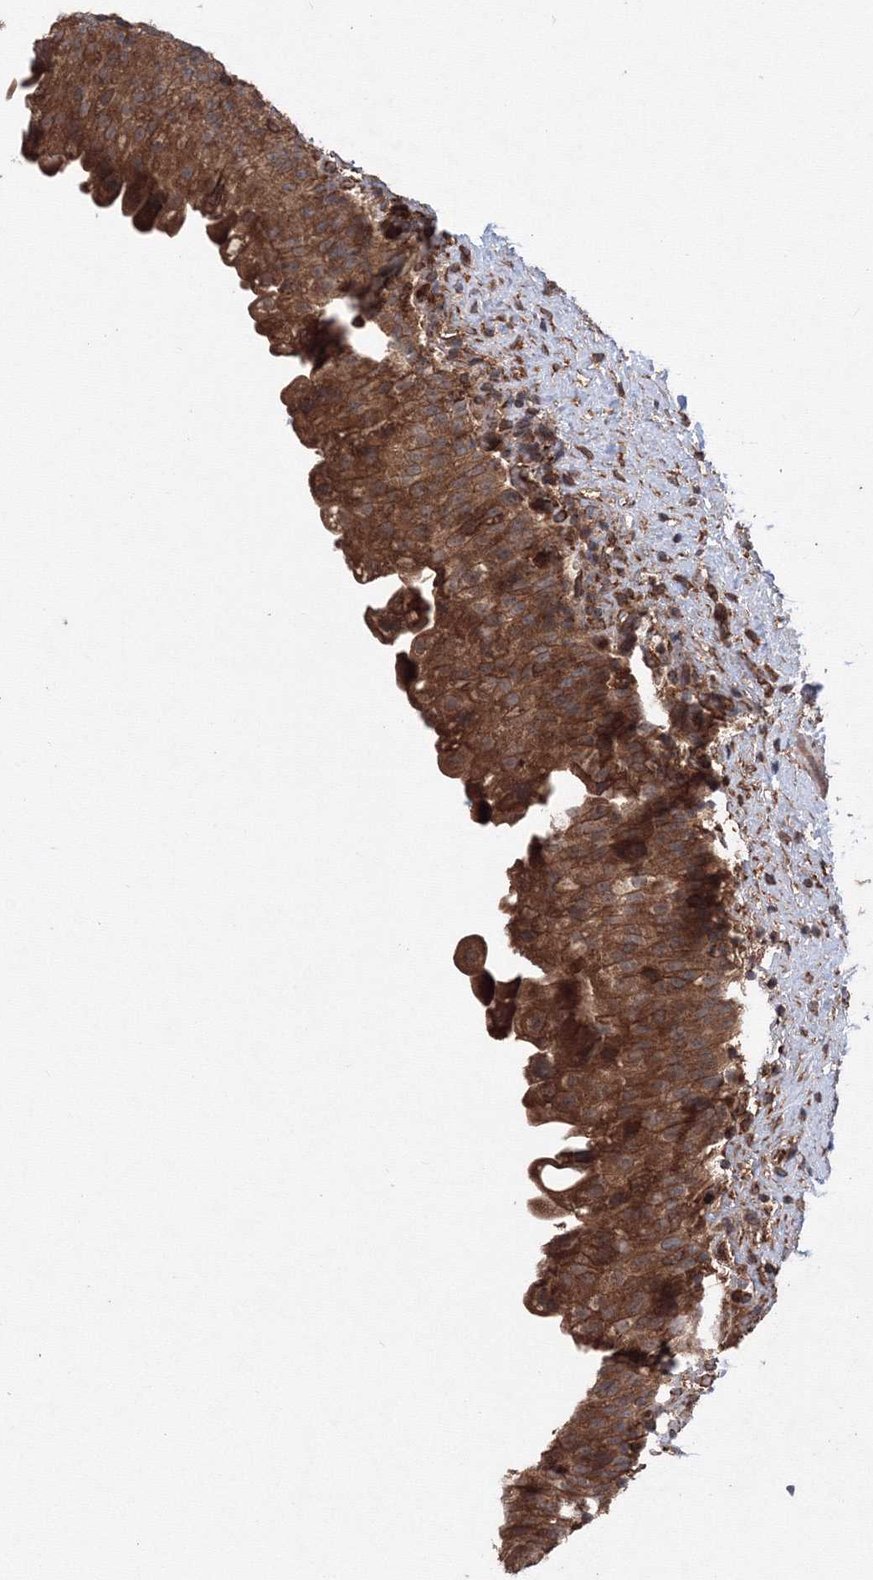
{"staining": {"intensity": "moderate", "quantity": ">75%", "location": "cytoplasmic/membranous"}, "tissue": "urinary bladder", "cell_type": "Urothelial cells", "image_type": "normal", "snomed": [{"axis": "morphology", "description": "Normal tissue, NOS"}, {"axis": "topography", "description": "Urinary bladder"}], "caption": "High-magnification brightfield microscopy of benign urinary bladder stained with DAB (brown) and counterstained with hematoxylin (blue). urothelial cells exhibit moderate cytoplasmic/membranous expression is seen in approximately>75% of cells. Nuclei are stained in blue.", "gene": "ATG3", "patient": {"sex": "female", "age": 27}}